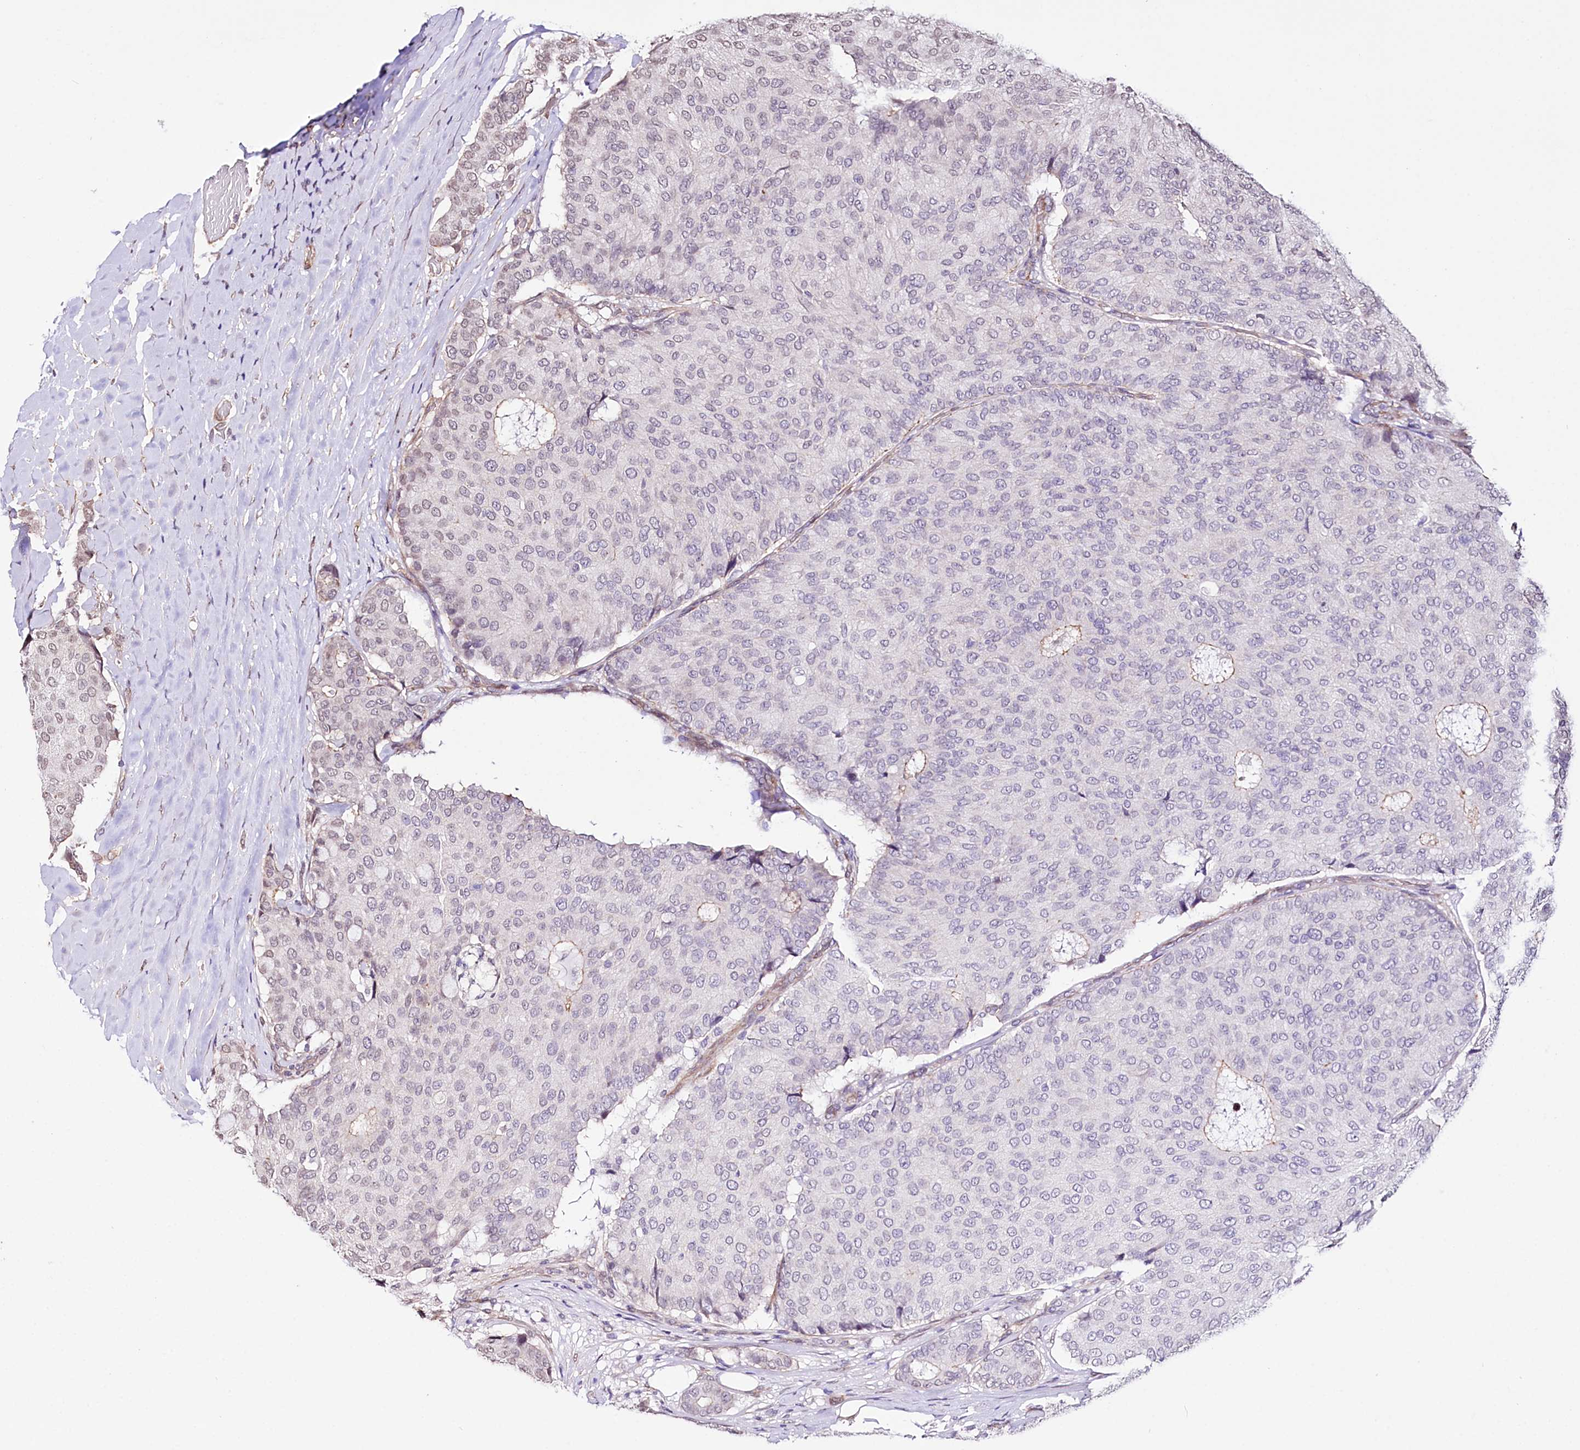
{"staining": {"intensity": "negative", "quantity": "none", "location": "none"}, "tissue": "breast cancer", "cell_type": "Tumor cells", "image_type": "cancer", "snomed": [{"axis": "morphology", "description": "Duct carcinoma"}, {"axis": "topography", "description": "Breast"}], "caption": "A photomicrograph of human breast intraductal carcinoma is negative for staining in tumor cells.", "gene": "ST7", "patient": {"sex": "female", "age": 75}}